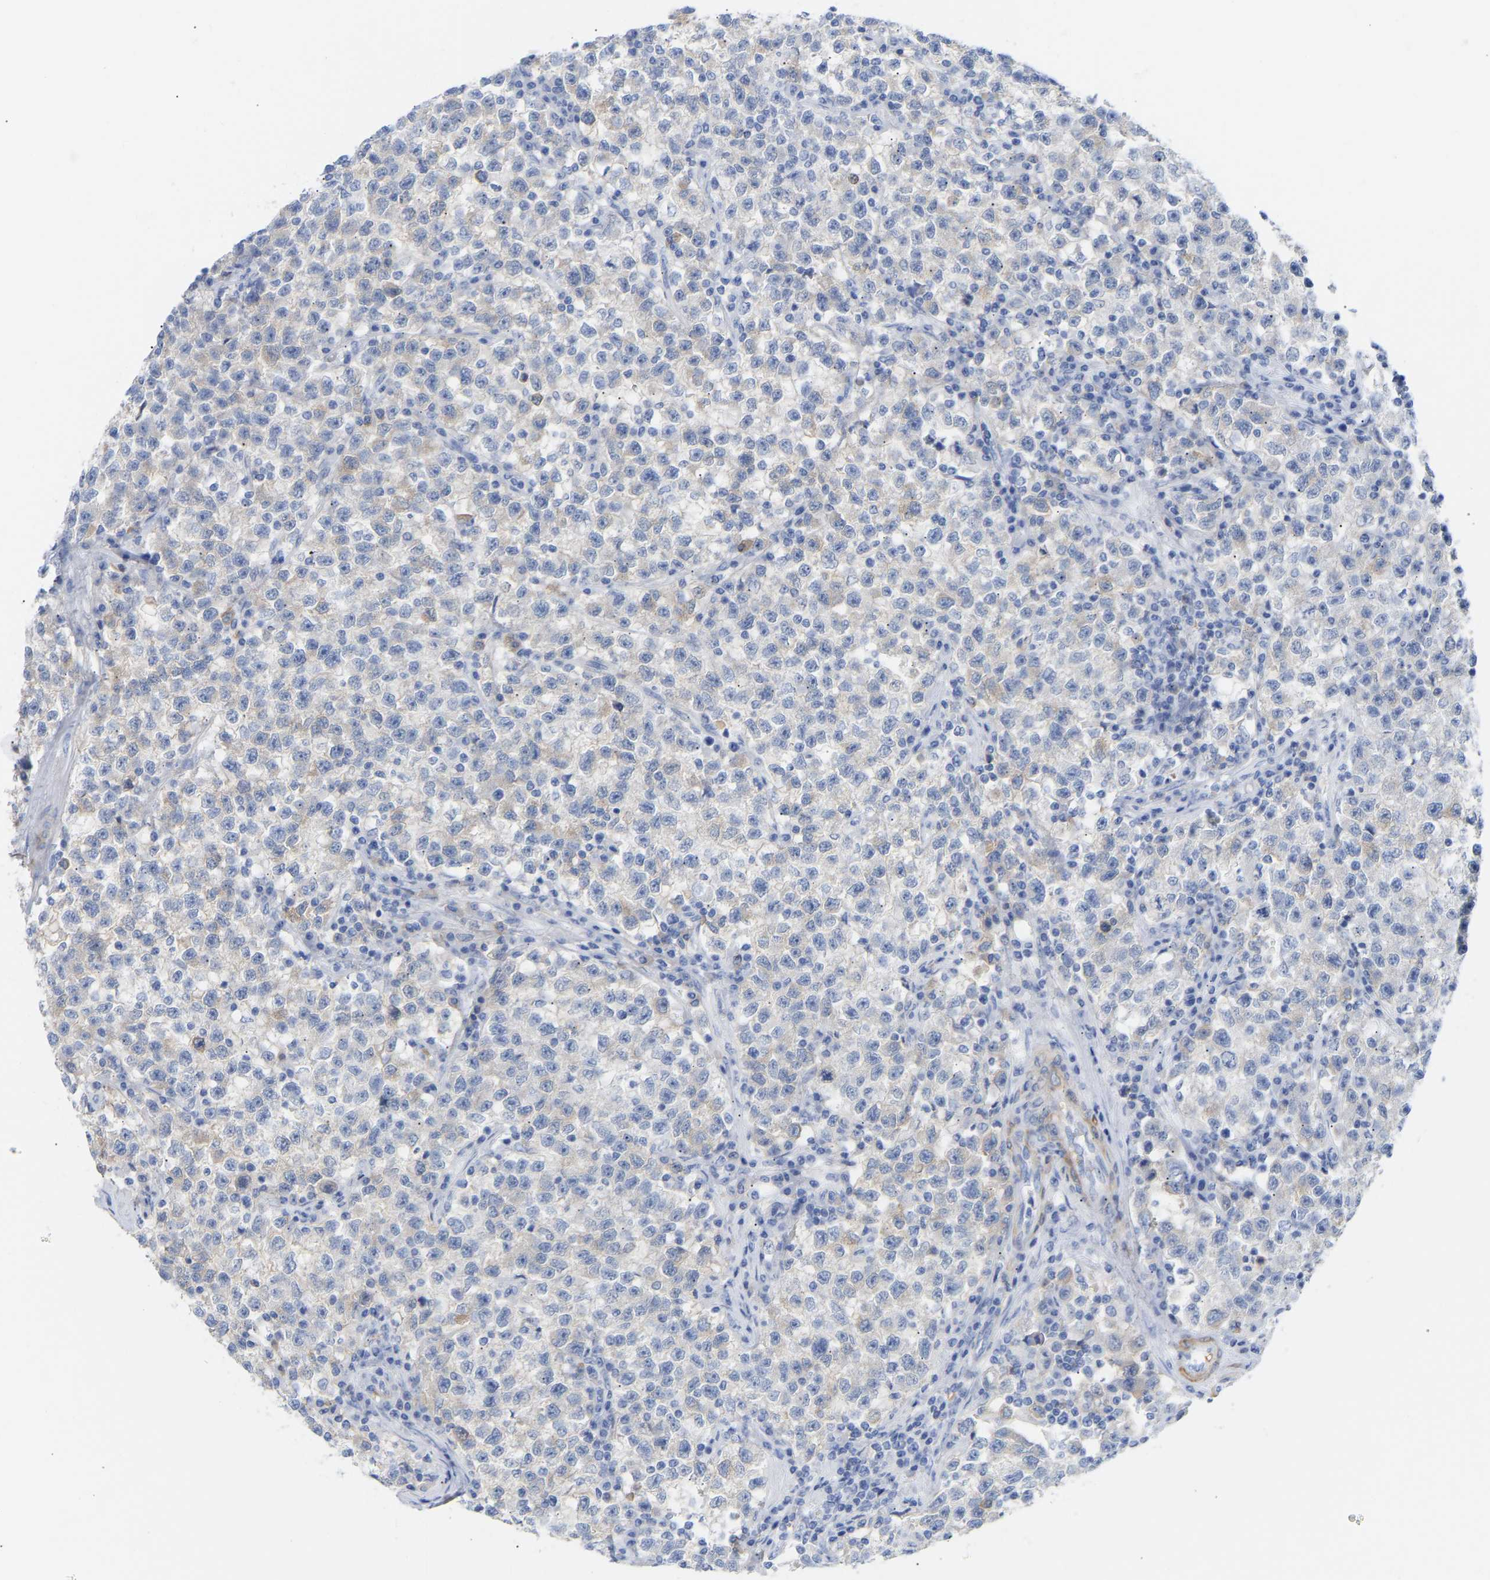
{"staining": {"intensity": "negative", "quantity": "none", "location": "none"}, "tissue": "testis cancer", "cell_type": "Tumor cells", "image_type": "cancer", "snomed": [{"axis": "morphology", "description": "Seminoma, NOS"}, {"axis": "topography", "description": "Testis"}], "caption": "Immunohistochemical staining of testis seminoma shows no significant staining in tumor cells.", "gene": "AMPH", "patient": {"sex": "male", "age": 22}}